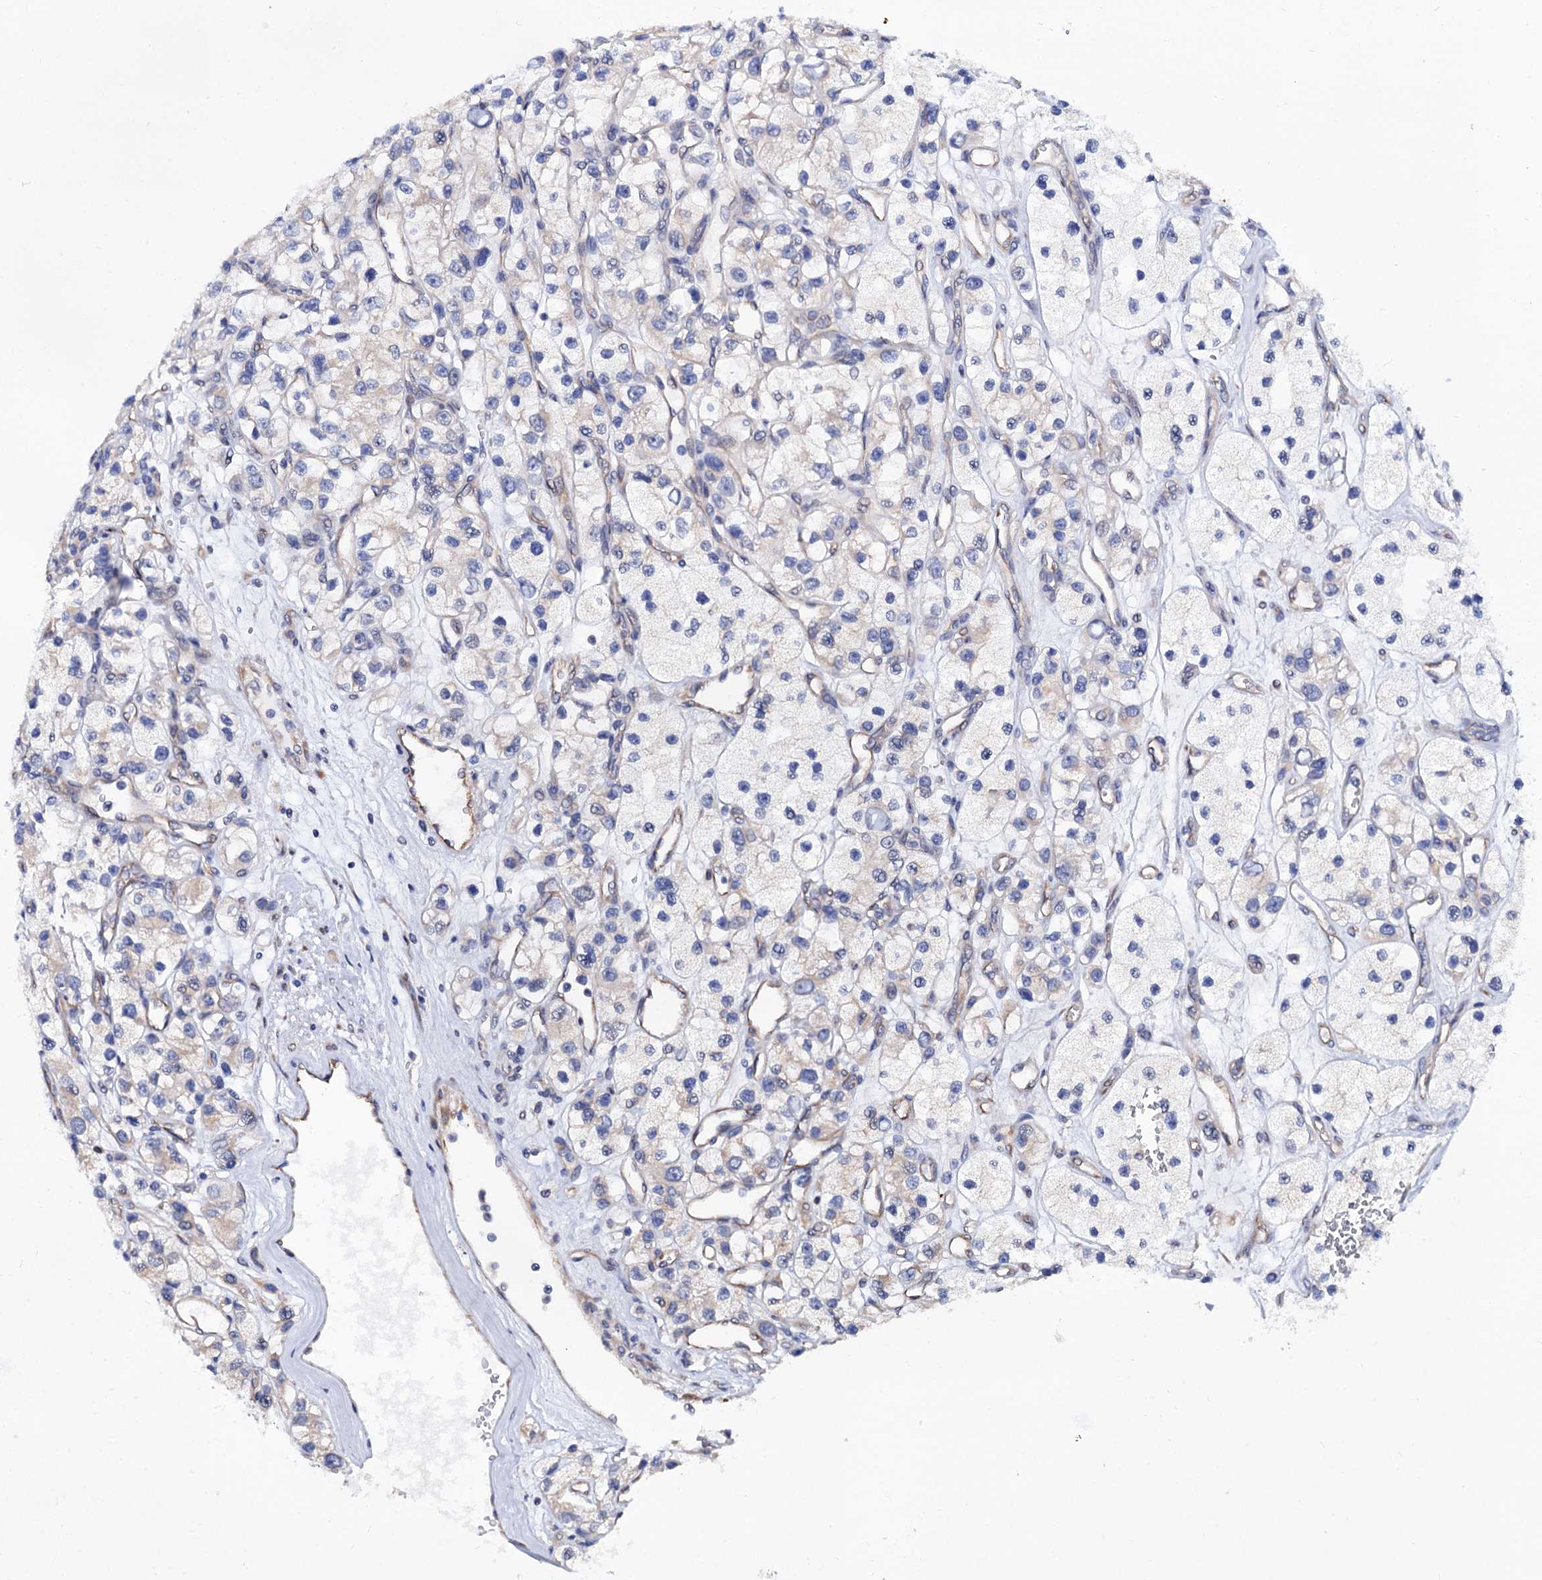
{"staining": {"intensity": "negative", "quantity": "none", "location": "none"}, "tissue": "renal cancer", "cell_type": "Tumor cells", "image_type": "cancer", "snomed": [{"axis": "morphology", "description": "Adenocarcinoma, NOS"}, {"axis": "topography", "description": "Kidney"}], "caption": "High magnification brightfield microscopy of renal adenocarcinoma stained with DAB (brown) and counterstained with hematoxylin (blue): tumor cells show no significant positivity.", "gene": "ZDHHC18", "patient": {"sex": "female", "age": 57}}